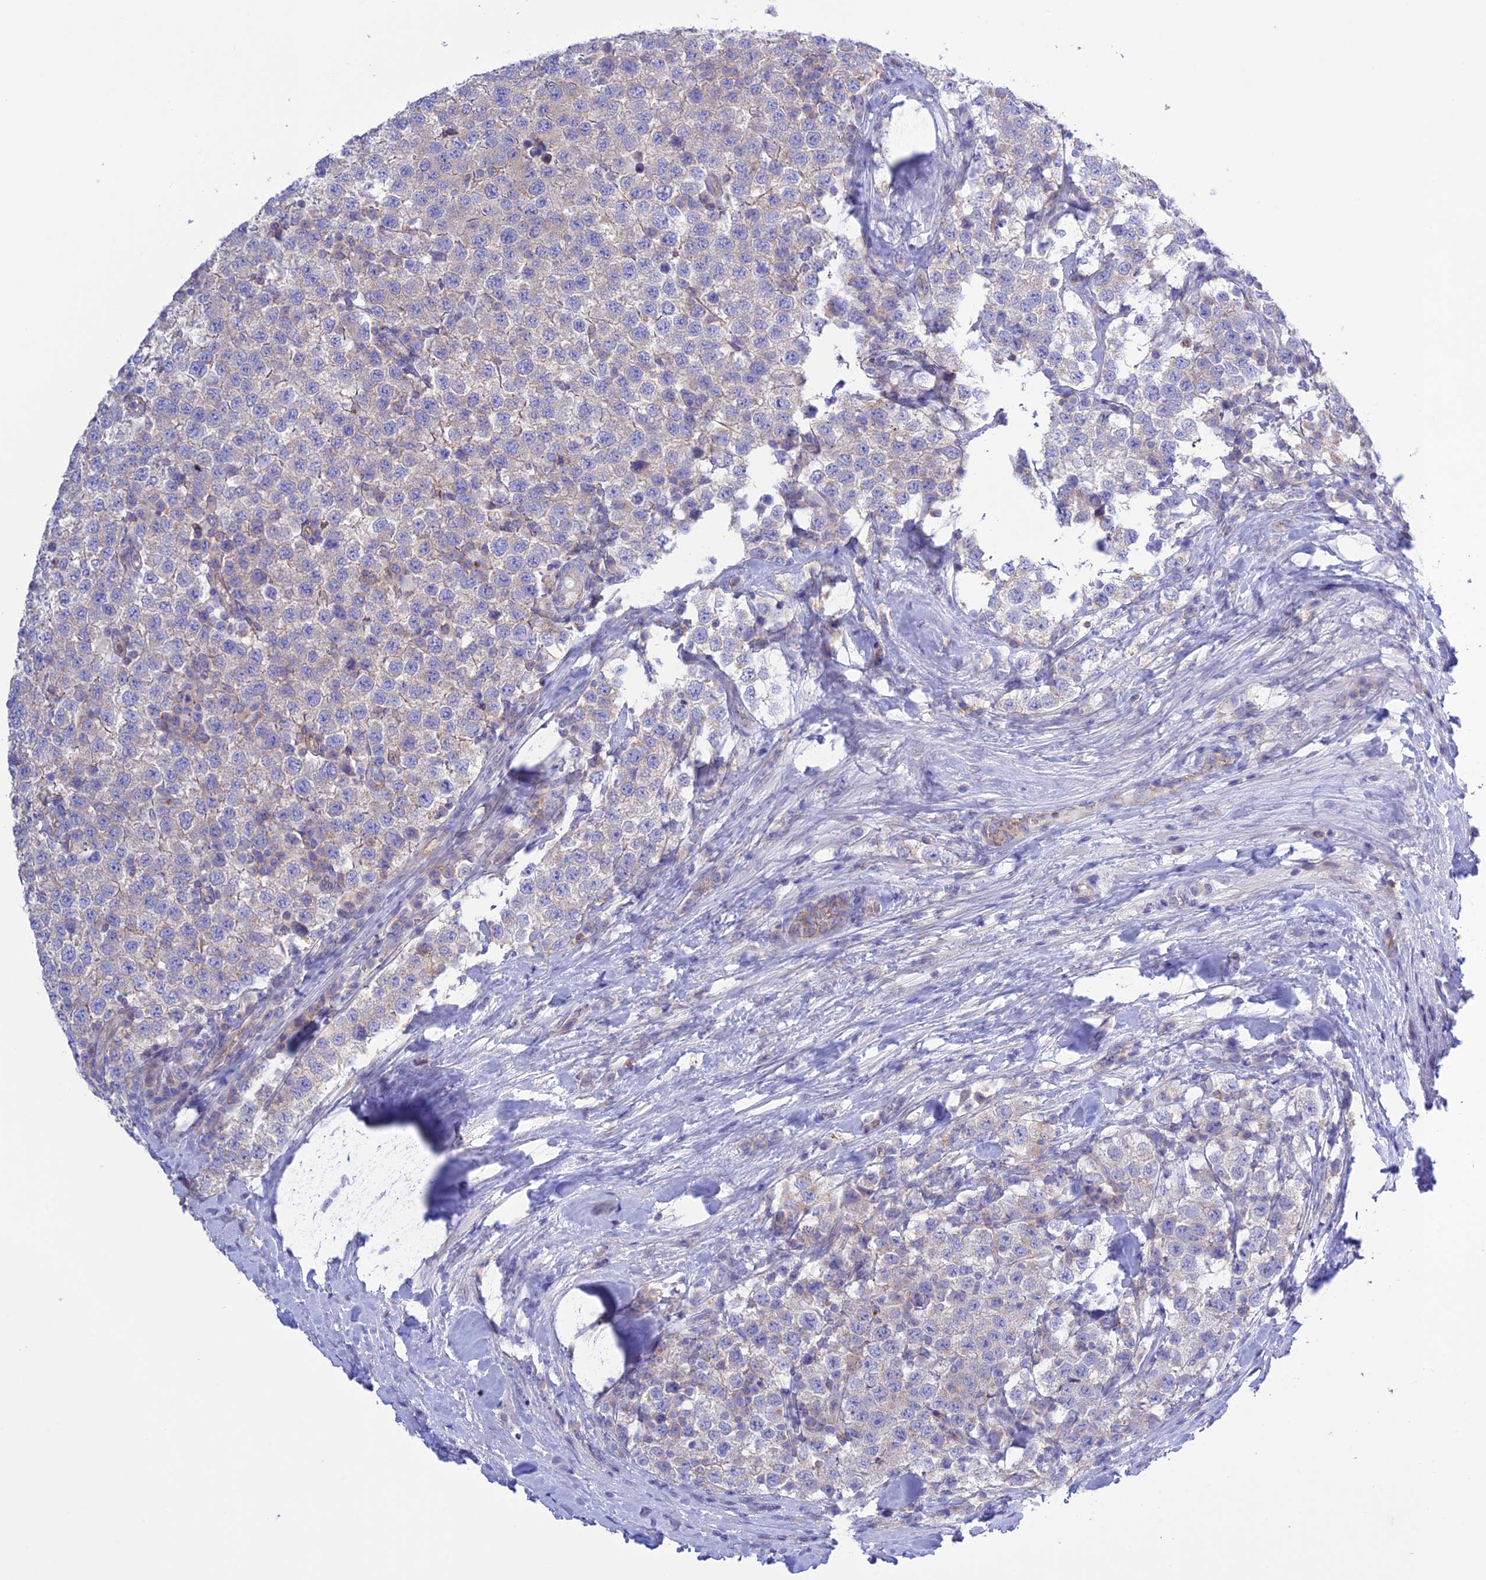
{"staining": {"intensity": "negative", "quantity": "none", "location": "none"}, "tissue": "testis cancer", "cell_type": "Tumor cells", "image_type": "cancer", "snomed": [{"axis": "morphology", "description": "Seminoma, NOS"}, {"axis": "topography", "description": "Testis"}], "caption": "Tumor cells are negative for brown protein staining in testis cancer (seminoma). (DAB immunohistochemistry (IHC) with hematoxylin counter stain).", "gene": "CHSY3", "patient": {"sex": "male", "age": 34}}